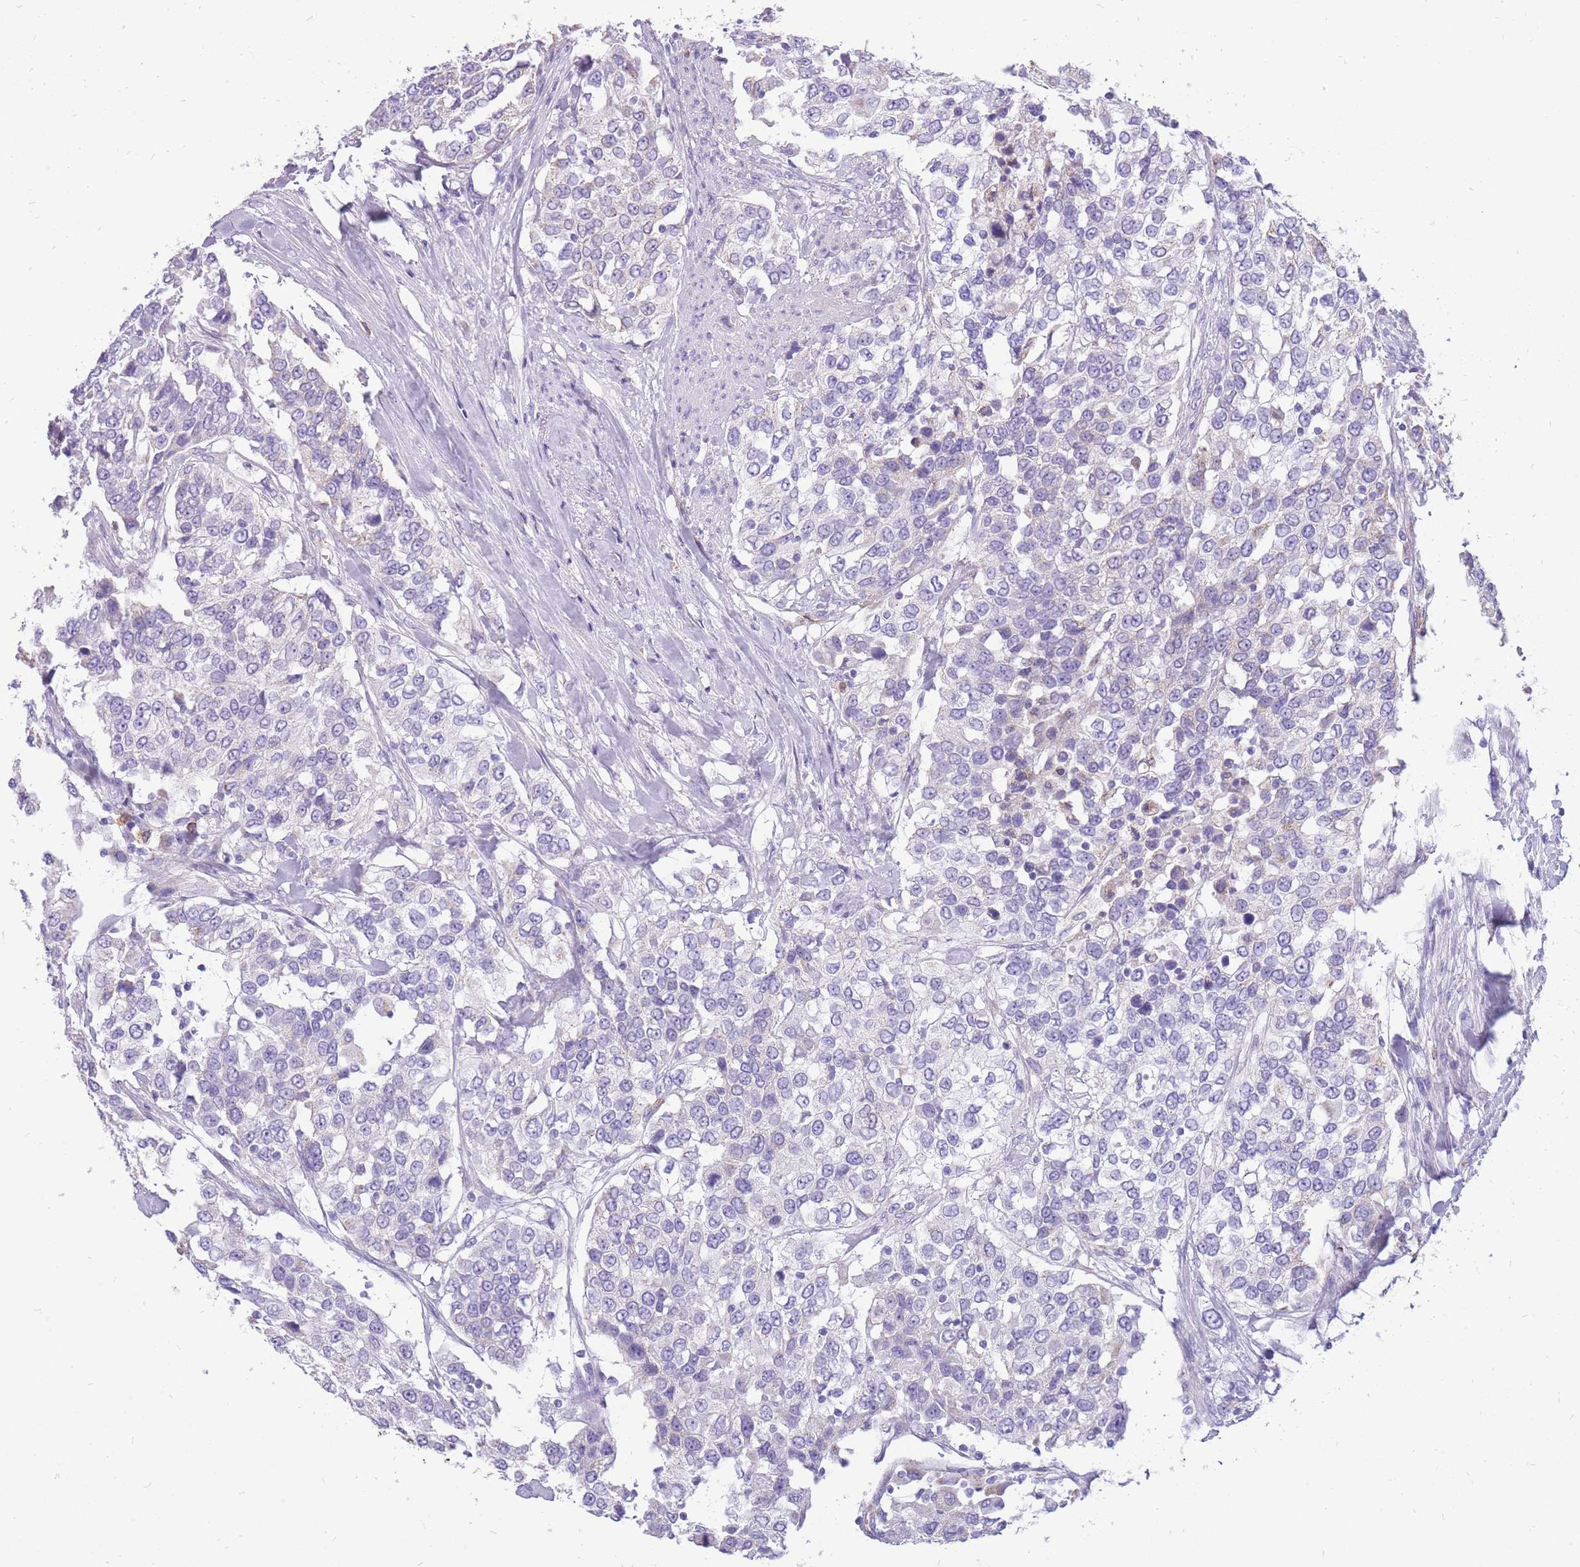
{"staining": {"intensity": "negative", "quantity": "none", "location": "none"}, "tissue": "urothelial cancer", "cell_type": "Tumor cells", "image_type": "cancer", "snomed": [{"axis": "morphology", "description": "Urothelial carcinoma, High grade"}, {"axis": "topography", "description": "Urinary bladder"}], "caption": "The histopathology image reveals no staining of tumor cells in high-grade urothelial carcinoma.", "gene": "PCNX1", "patient": {"sex": "female", "age": 80}}